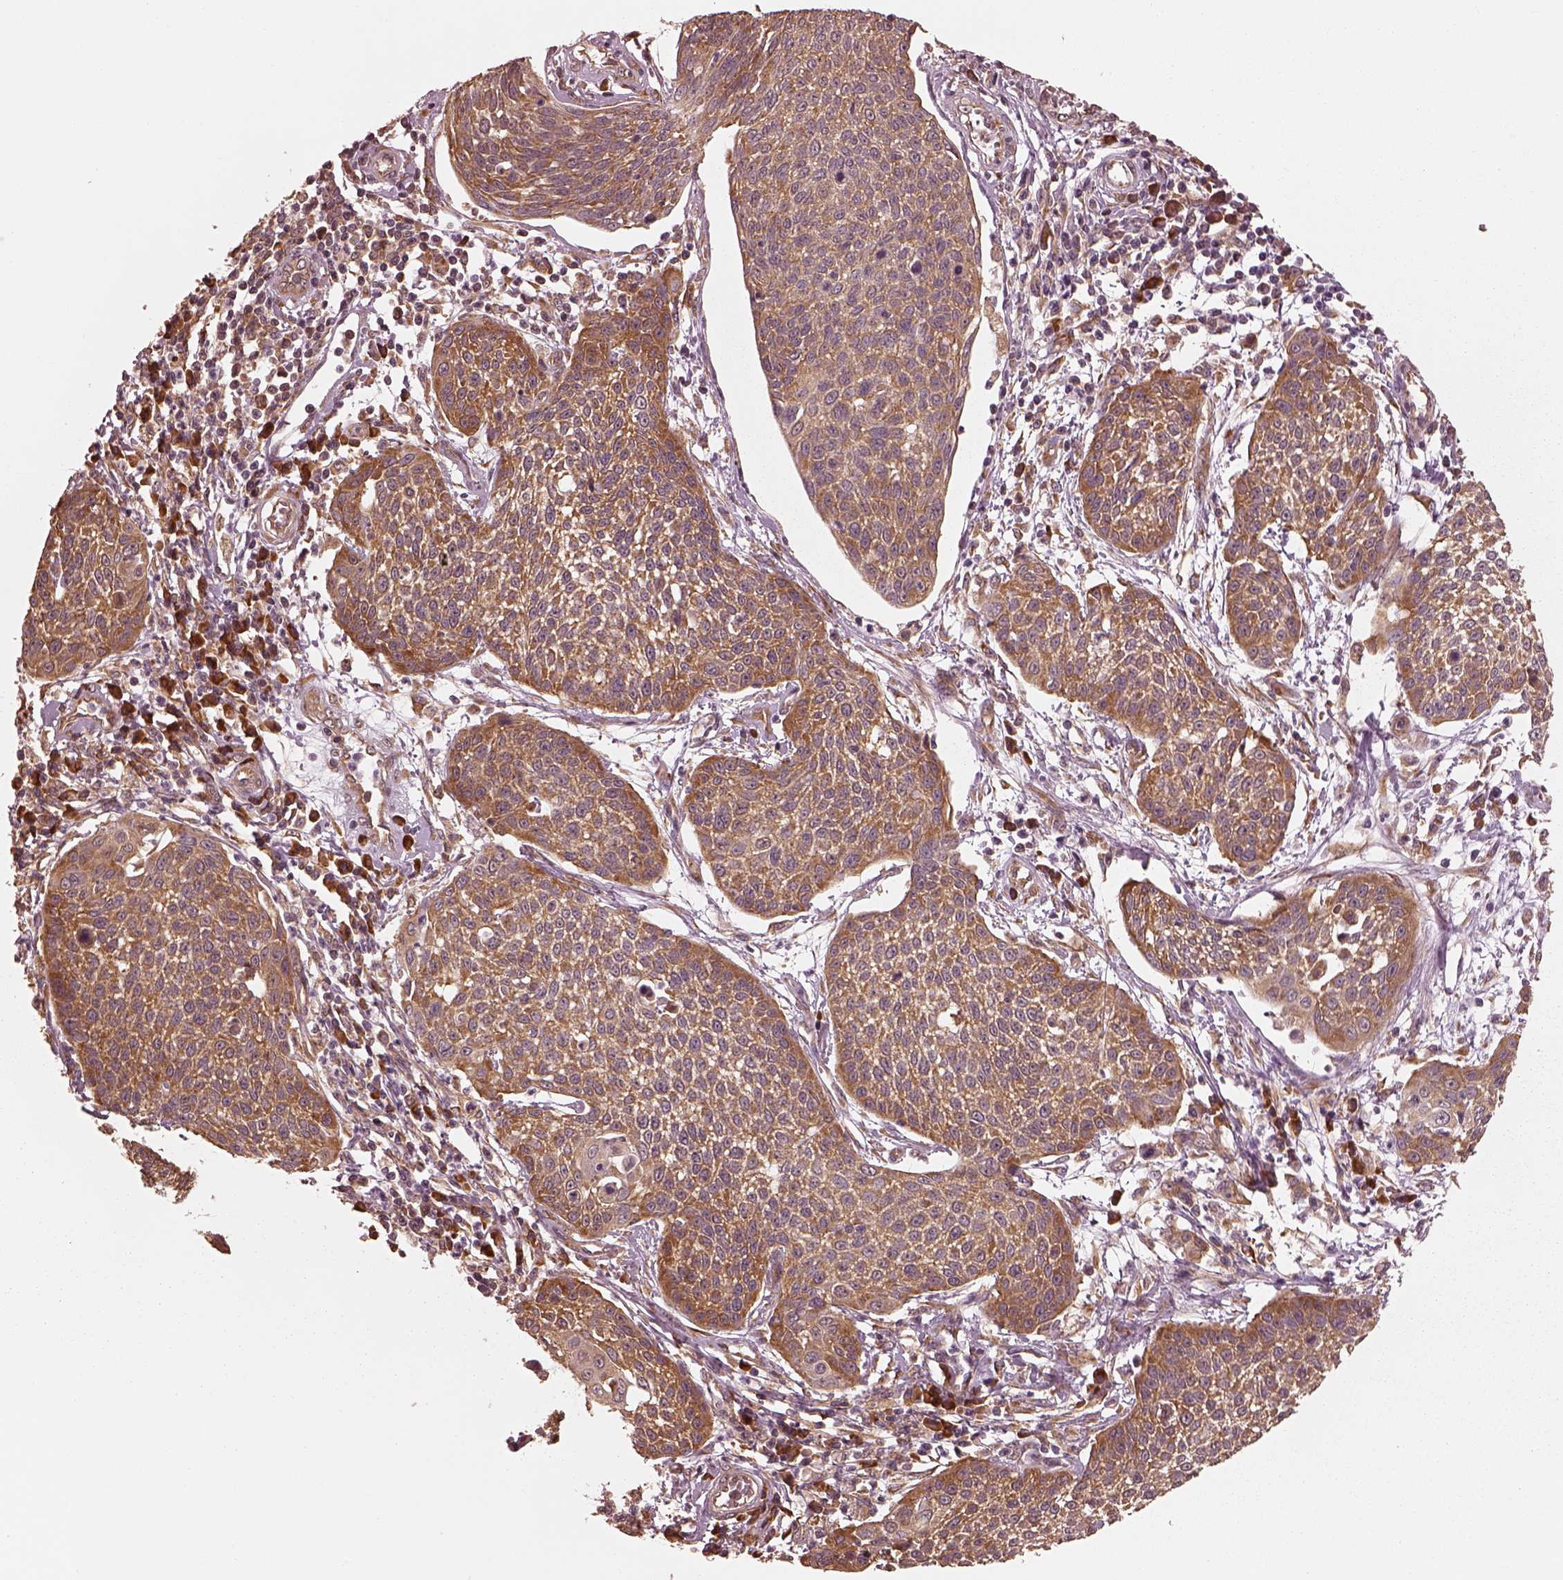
{"staining": {"intensity": "moderate", "quantity": ">75%", "location": "cytoplasmic/membranous"}, "tissue": "cervical cancer", "cell_type": "Tumor cells", "image_type": "cancer", "snomed": [{"axis": "morphology", "description": "Squamous cell carcinoma, NOS"}, {"axis": "topography", "description": "Cervix"}], "caption": "Approximately >75% of tumor cells in cervical cancer (squamous cell carcinoma) reveal moderate cytoplasmic/membranous protein staining as visualized by brown immunohistochemical staining.", "gene": "RPS5", "patient": {"sex": "female", "age": 34}}